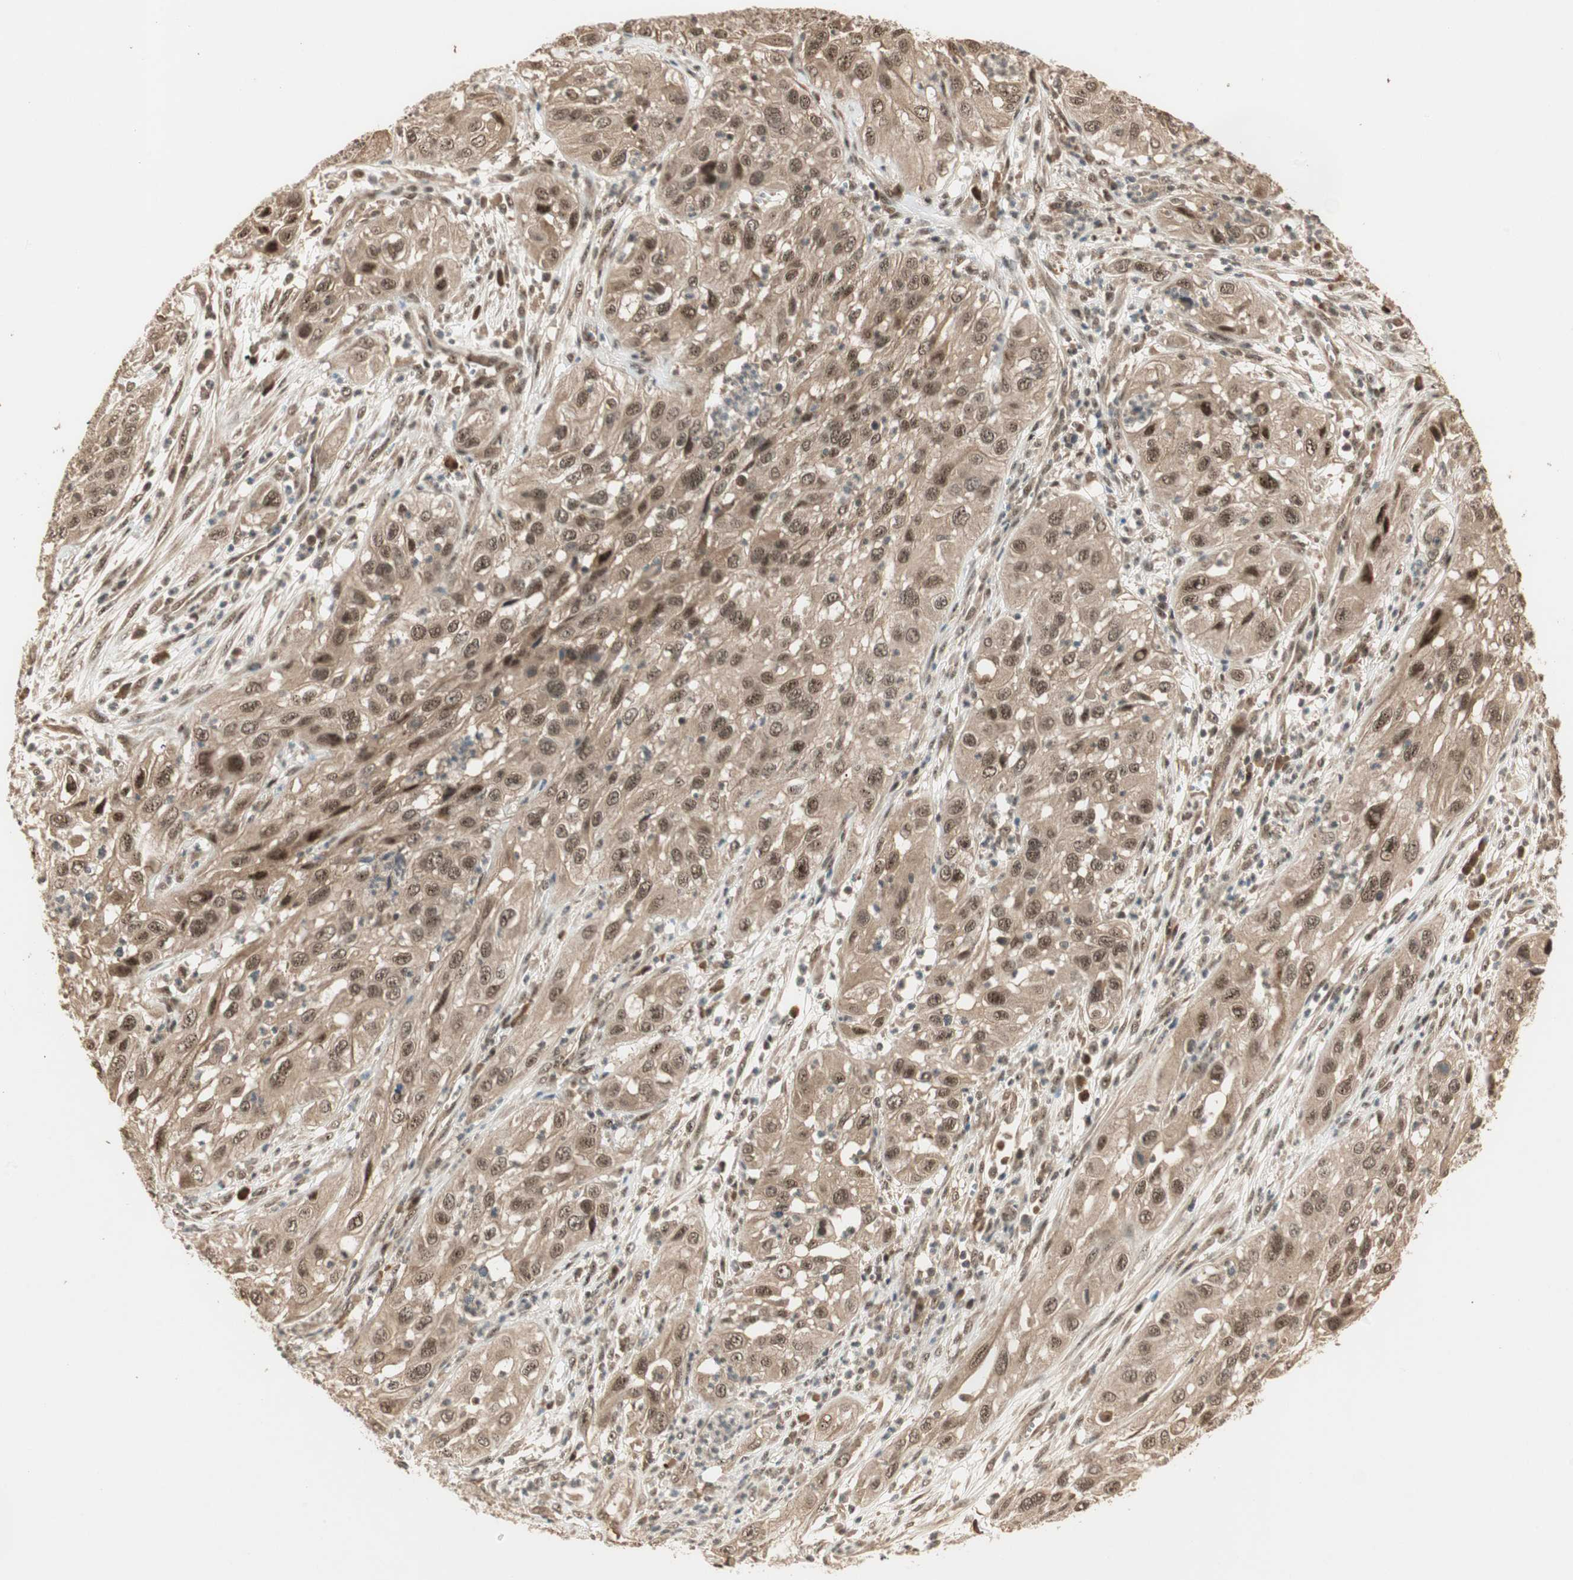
{"staining": {"intensity": "moderate", "quantity": ">75%", "location": "cytoplasmic/membranous,nuclear"}, "tissue": "cervical cancer", "cell_type": "Tumor cells", "image_type": "cancer", "snomed": [{"axis": "morphology", "description": "Squamous cell carcinoma, NOS"}, {"axis": "topography", "description": "Cervix"}], "caption": "Brown immunohistochemical staining in human cervical squamous cell carcinoma exhibits moderate cytoplasmic/membranous and nuclear expression in approximately >75% of tumor cells.", "gene": "ZSCAN31", "patient": {"sex": "female", "age": 32}}